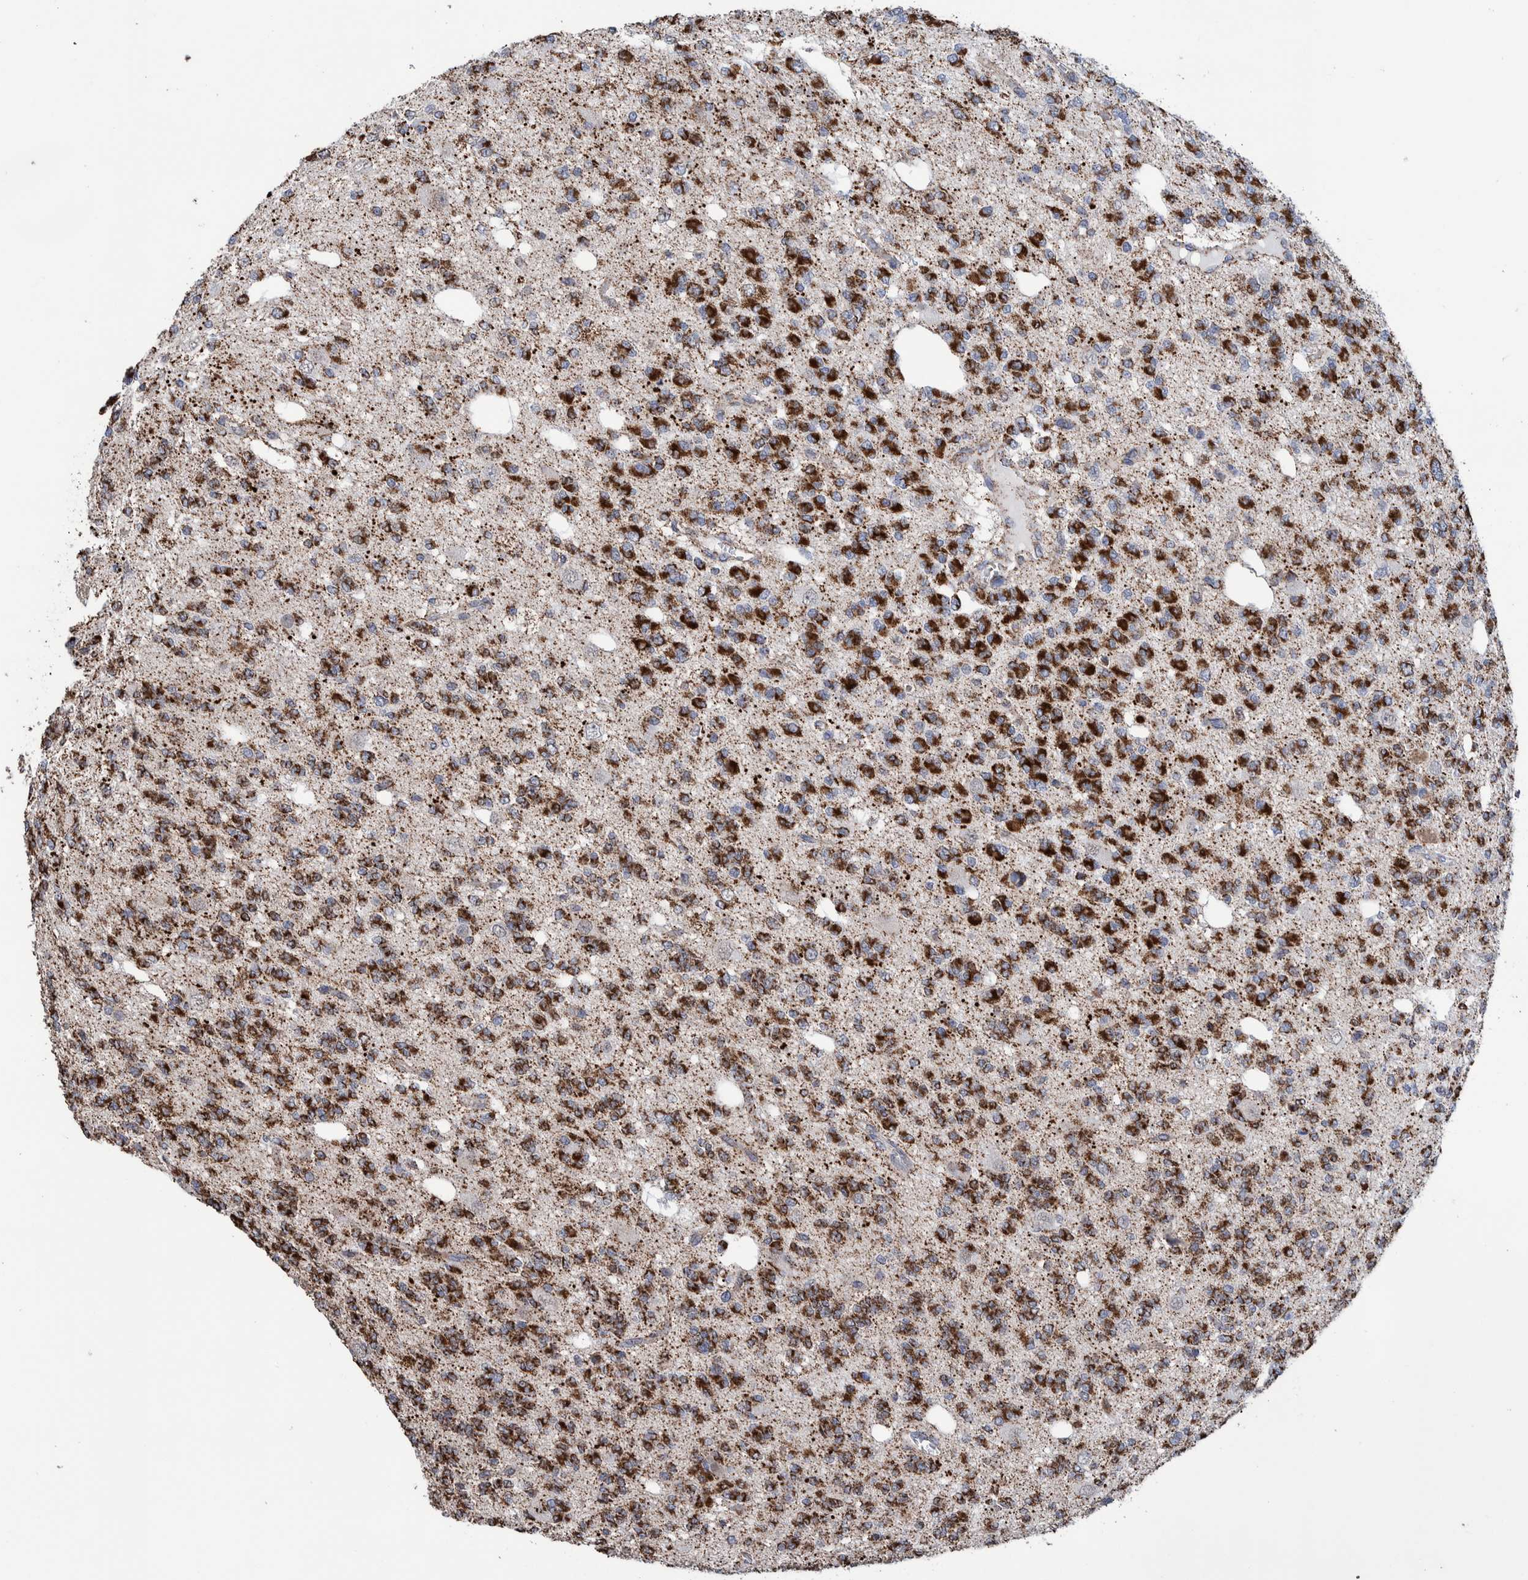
{"staining": {"intensity": "strong", "quantity": ">75%", "location": "cytoplasmic/membranous"}, "tissue": "glioma", "cell_type": "Tumor cells", "image_type": "cancer", "snomed": [{"axis": "morphology", "description": "Glioma, malignant, Low grade"}, {"axis": "topography", "description": "Brain"}], "caption": "A brown stain labels strong cytoplasmic/membranous expression of a protein in human malignant glioma (low-grade) tumor cells. The staining is performed using DAB brown chromogen to label protein expression. The nuclei are counter-stained blue using hematoxylin.", "gene": "DECR1", "patient": {"sex": "male", "age": 38}}